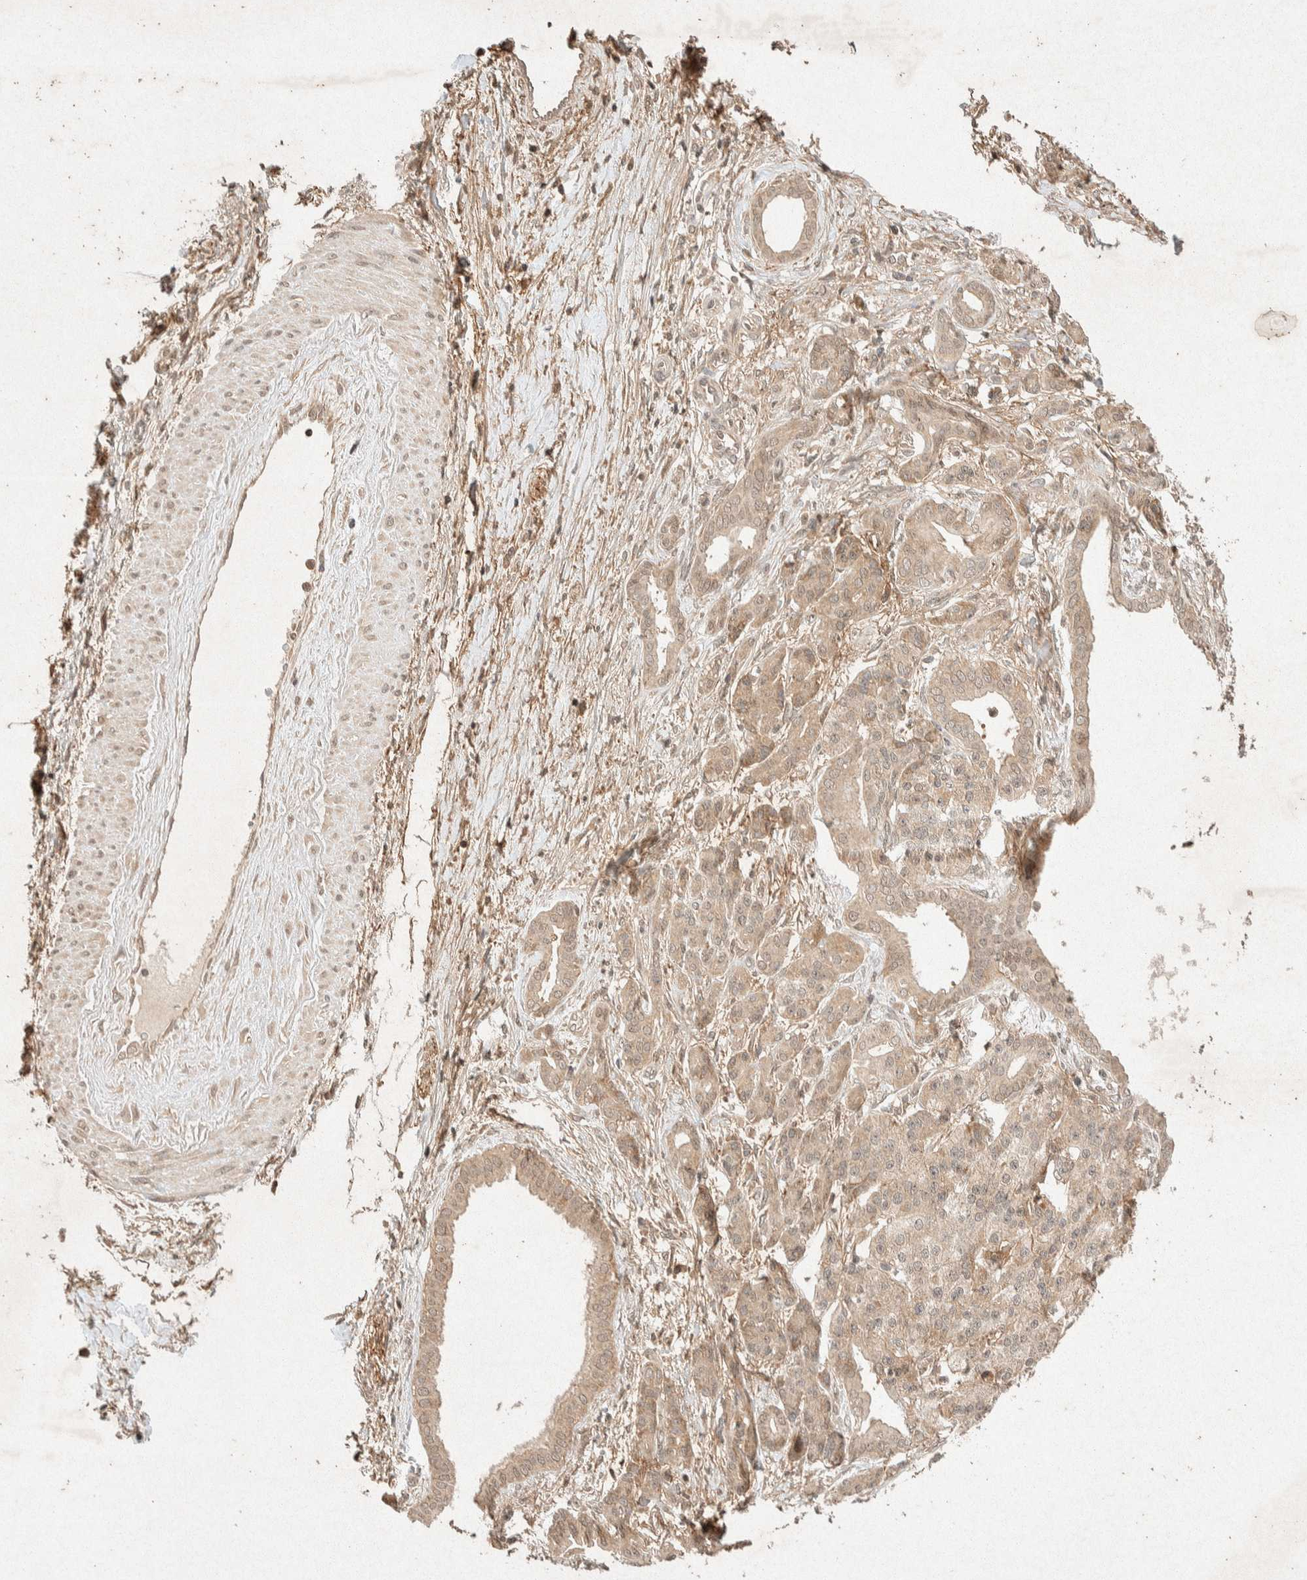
{"staining": {"intensity": "weak", "quantity": "25%-75%", "location": "cytoplasmic/membranous"}, "tissue": "pancreatic cancer", "cell_type": "Tumor cells", "image_type": "cancer", "snomed": [{"axis": "morphology", "description": "Adenocarcinoma, NOS"}, {"axis": "topography", "description": "Pancreas"}], "caption": "A high-resolution micrograph shows immunohistochemistry (IHC) staining of pancreatic cancer (adenocarcinoma), which reveals weak cytoplasmic/membranous positivity in about 25%-75% of tumor cells.", "gene": "THRA", "patient": {"sex": "male", "age": 59}}